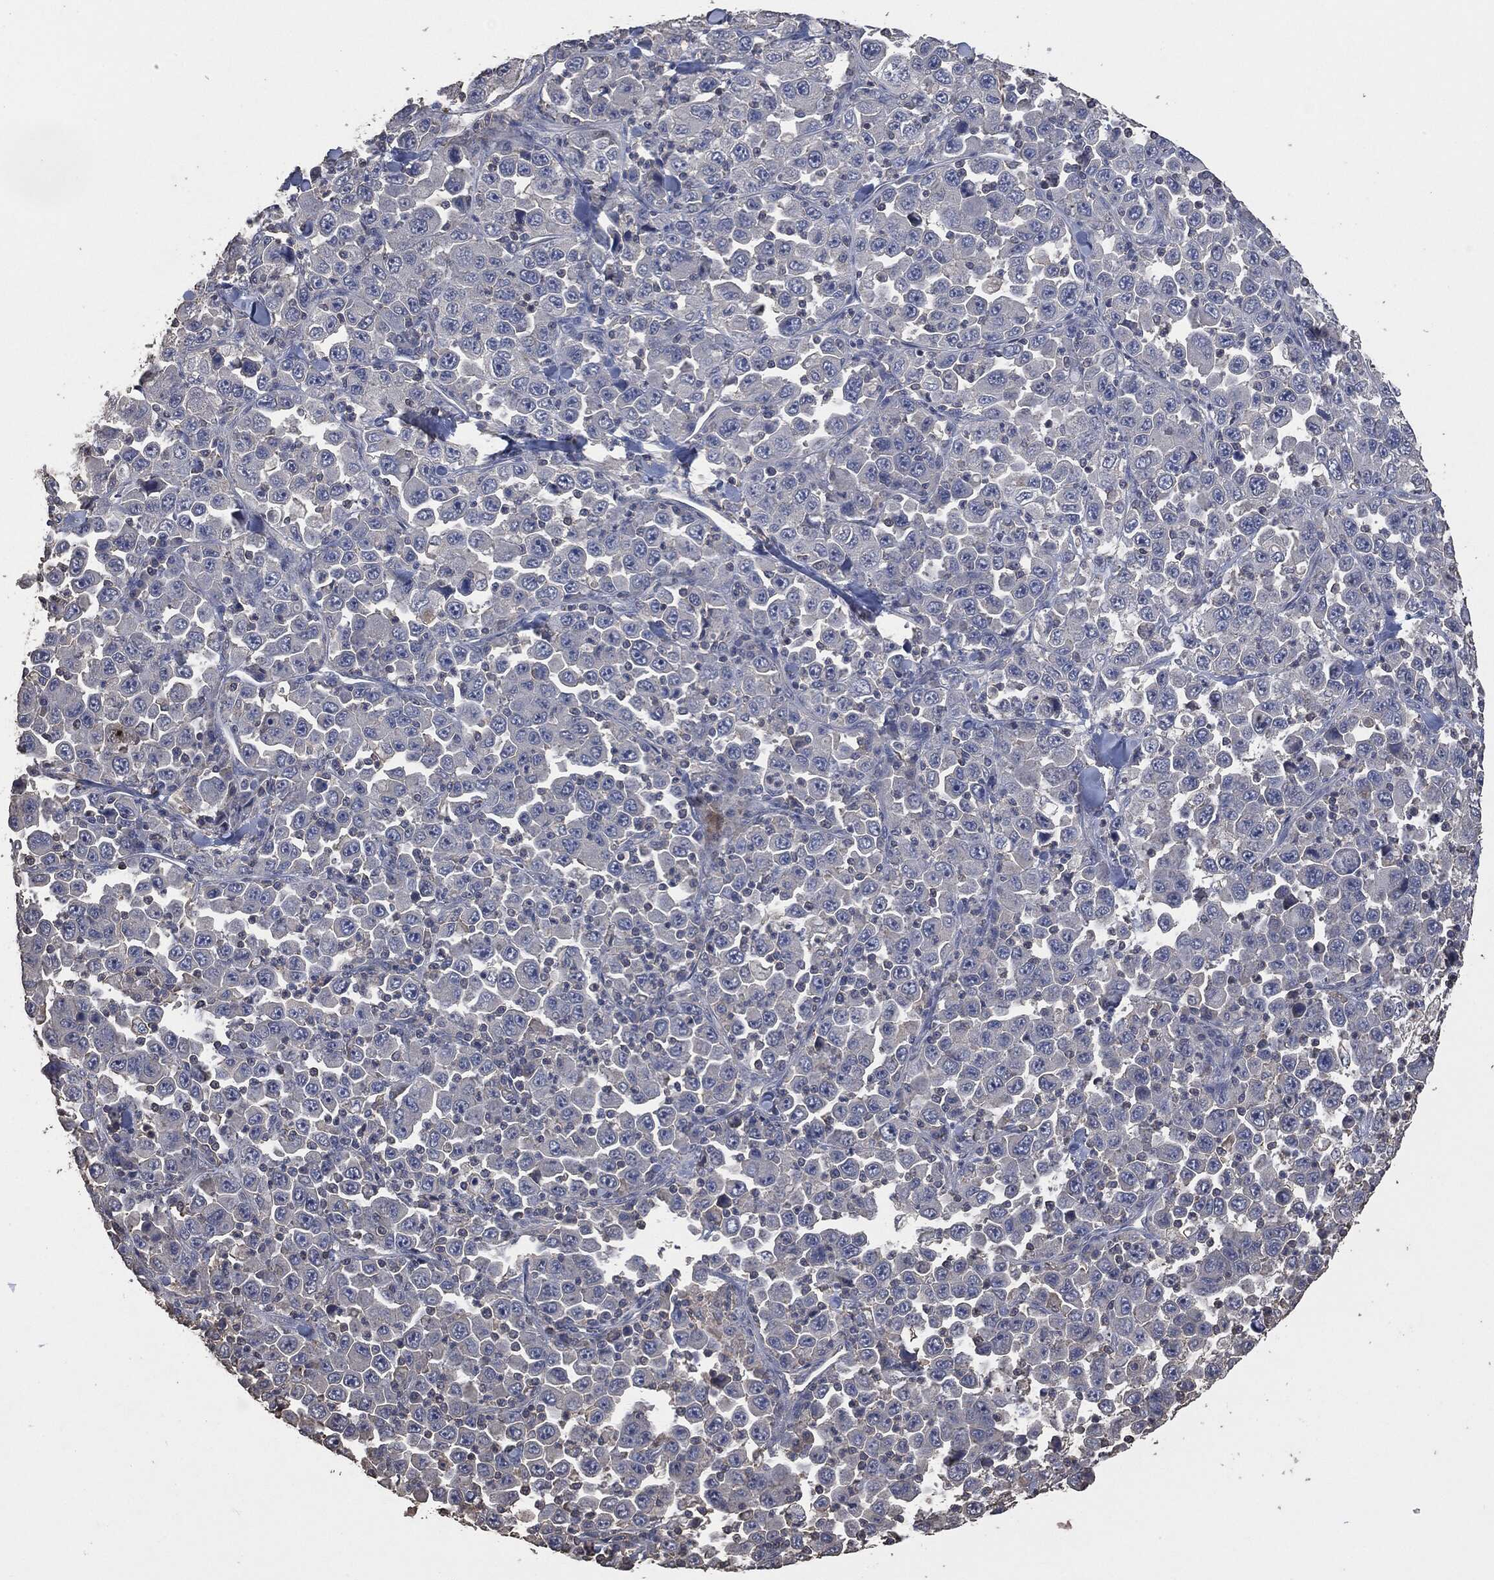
{"staining": {"intensity": "negative", "quantity": "none", "location": "none"}, "tissue": "stomach cancer", "cell_type": "Tumor cells", "image_type": "cancer", "snomed": [{"axis": "morphology", "description": "Normal tissue, NOS"}, {"axis": "morphology", "description": "Adenocarcinoma, NOS"}, {"axis": "topography", "description": "Stomach, upper"}, {"axis": "topography", "description": "Stomach"}], "caption": "Immunohistochemistry of human stomach cancer (adenocarcinoma) exhibits no expression in tumor cells.", "gene": "MSLN", "patient": {"sex": "male", "age": 59}}